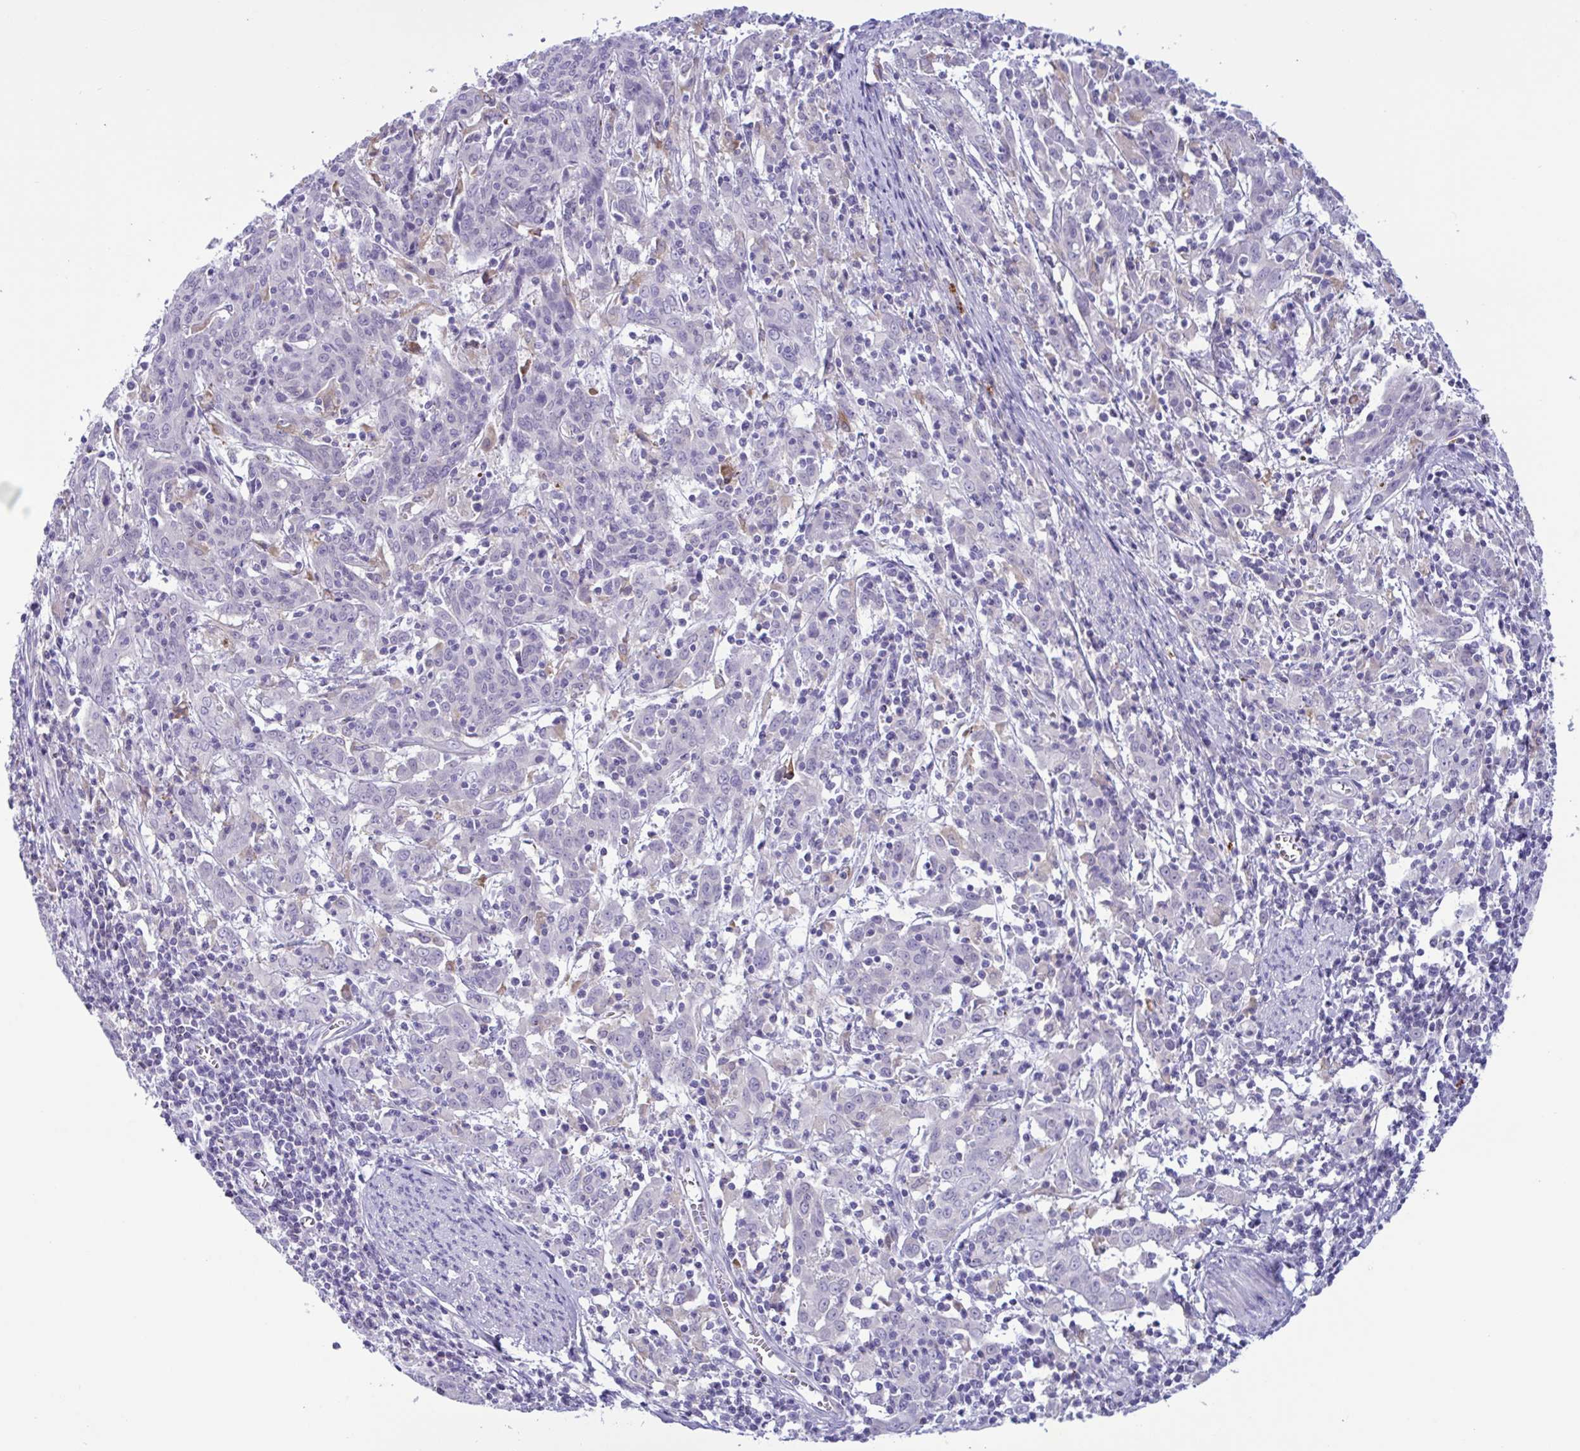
{"staining": {"intensity": "negative", "quantity": "none", "location": "none"}, "tissue": "cervical cancer", "cell_type": "Tumor cells", "image_type": "cancer", "snomed": [{"axis": "morphology", "description": "Squamous cell carcinoma, NOS"}, {"axis": "topography", "description": "Cervix"}], "caption": "A photomicrograph of human cervical squamous cell carcinoma is negative for staining in tumor cells.", "gene": "SREBF1", "patient": {"sex": "female", "age": 67}}